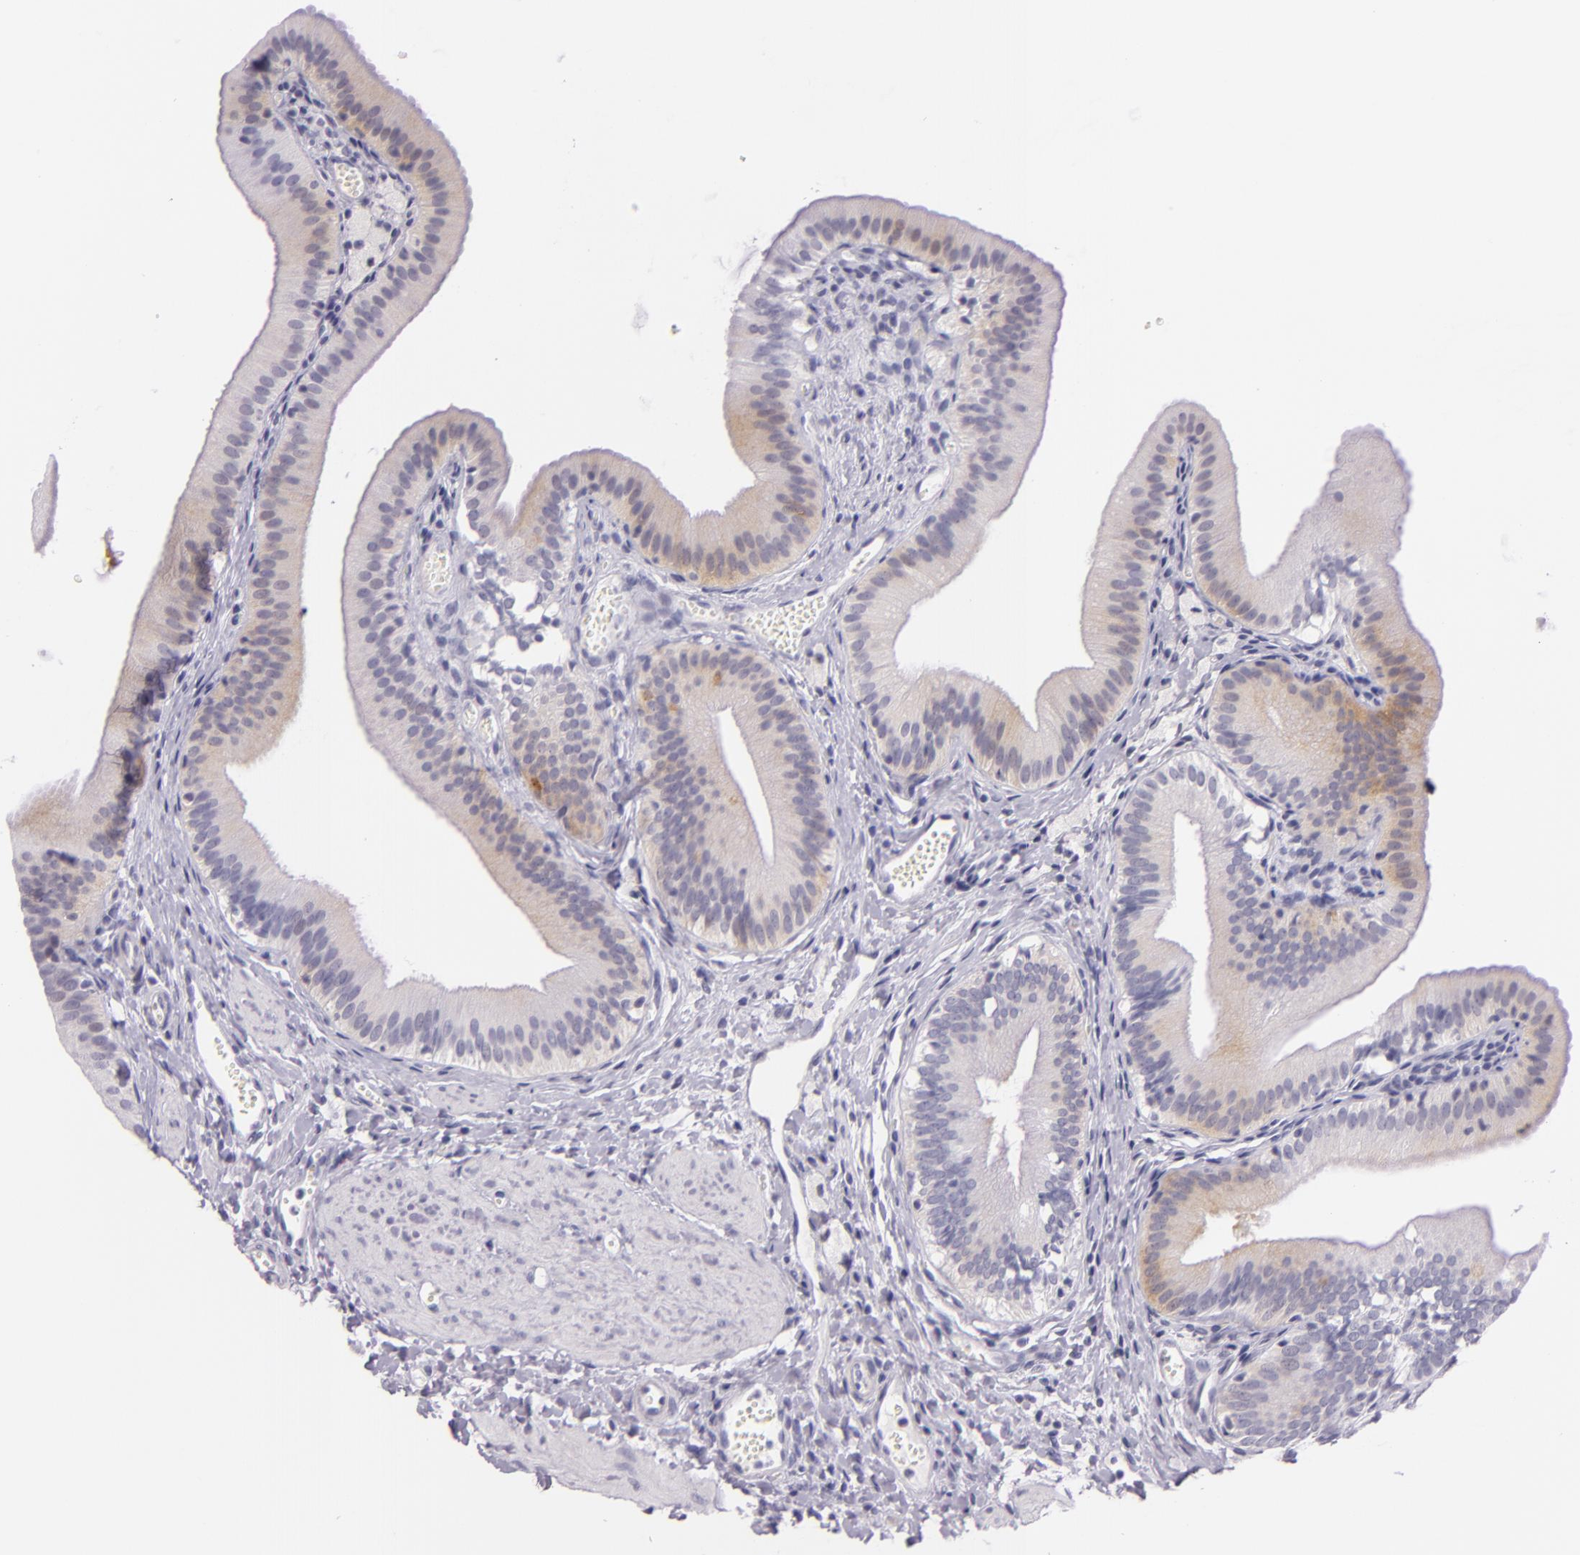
{"staining": {"intensity": "moderate", "quantity": "25%-75%", "location": "cytoplasmic/membranous"}, "tissue": "gallbladder", "cell_type": "Glandular cells", "image_type": "normal", "snomed": [{"axis": "morphology", "description": "Normal tissue, NOS"}, {"axis": "topography", "description": "Gallbladder"}], "caption": "Immunohistochemistry (IHC) micrograph of normal gallbladder: gallbladder stained using immunohistochemistry (IHC) exhibits medium levels of moderate protein expression localized specifically in the cytoplasmic/membranous of glandular cells, appearing as a cytoplasmic/membranous brown color.", "gene": "HSP90AA1", "patient": {"sex": "female", "age": 24}}